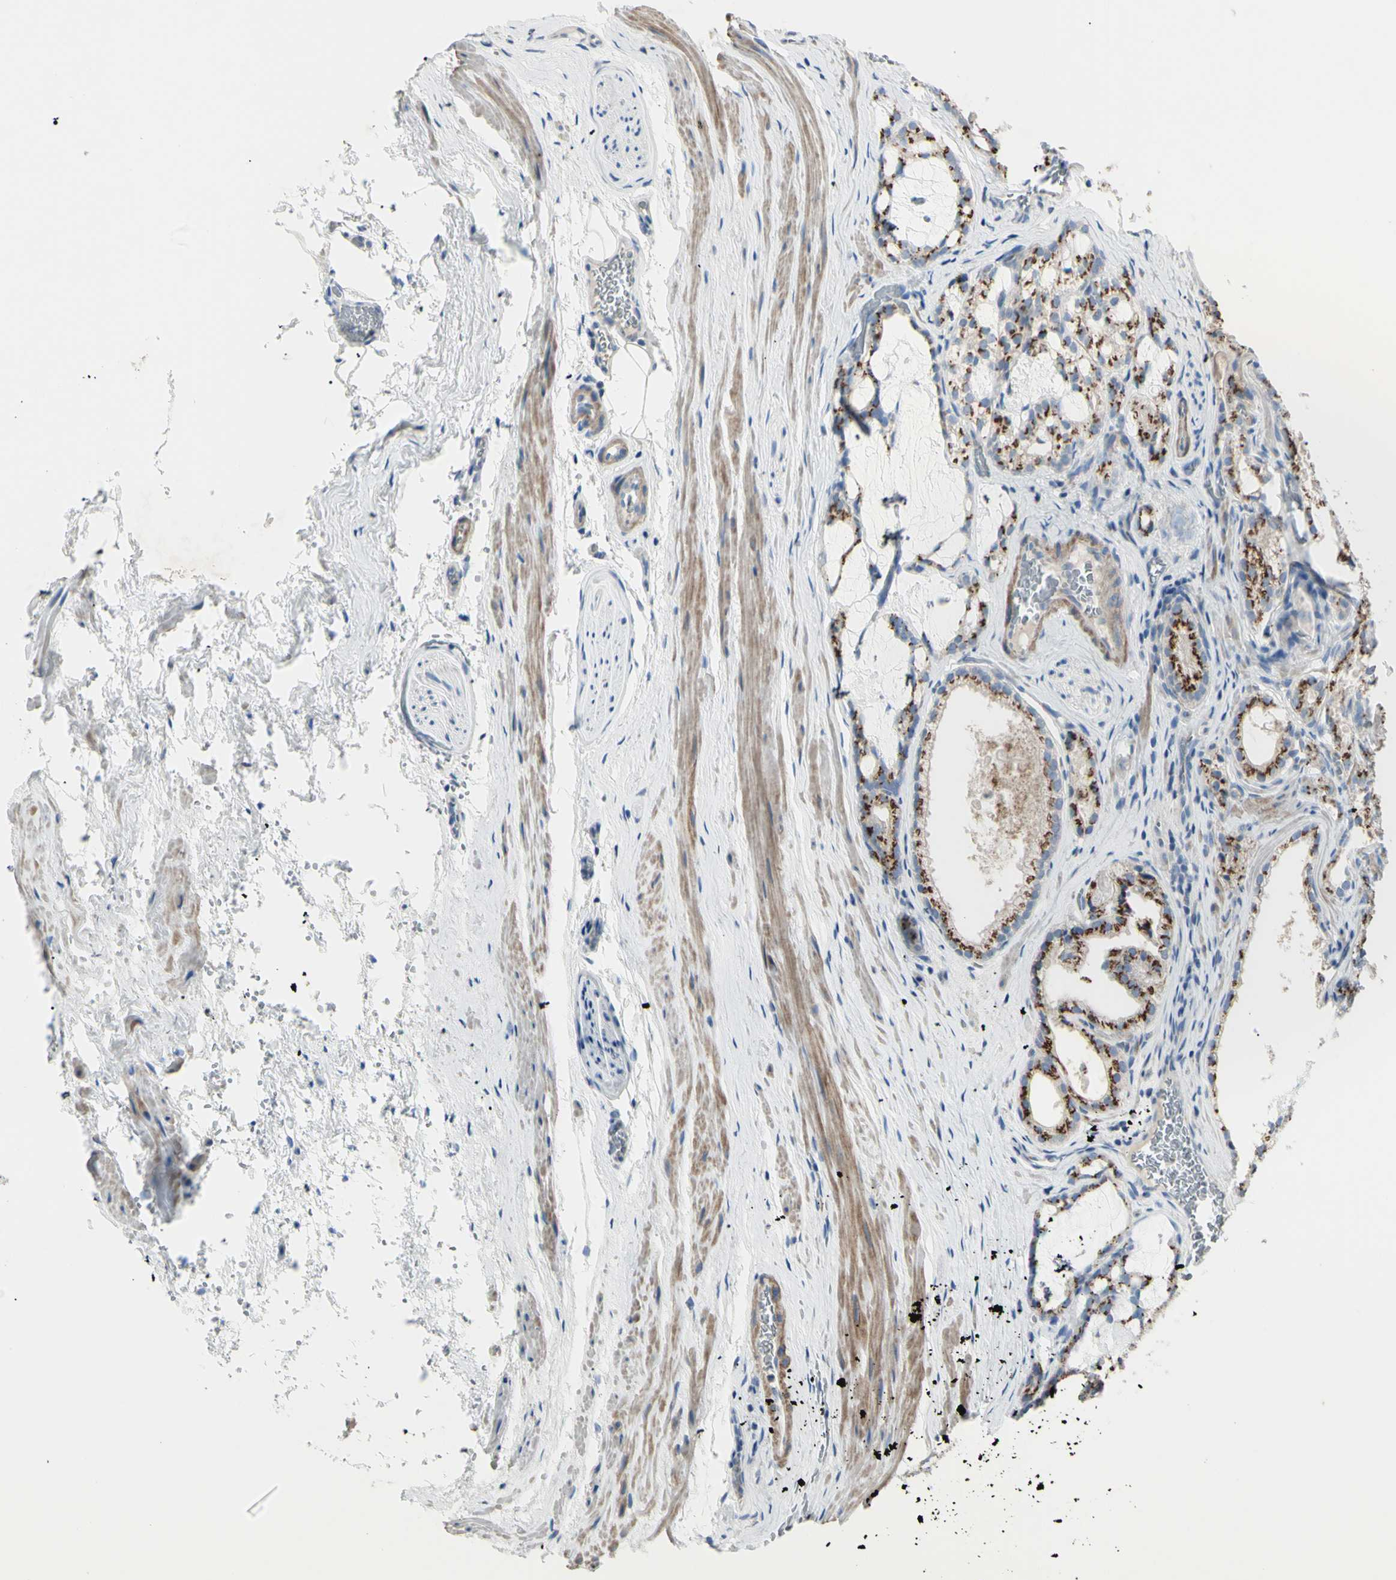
{"staining": {"intensity": "moderate", "quantity": "25%-75%", "location": "cytoplasmic/membranous"}, "tissue": "prostate cancer", "cell_type": "Tumor cells", "image_type": "cancer", "snomed": [{"axis": "morphology", "description": "Adenocarcinoma, Low grade"}, {"axis": "topography", "description": "Prostate"}], "caption": "Prostate cancer (adenocarcinoma (low-grade)) tissue shows moderate cytoplasmic/membranous expression in approximately 25%-75% of tumor cells", "gene": "B4GALT3", "patient": {"sex": "male", "age": 59}}